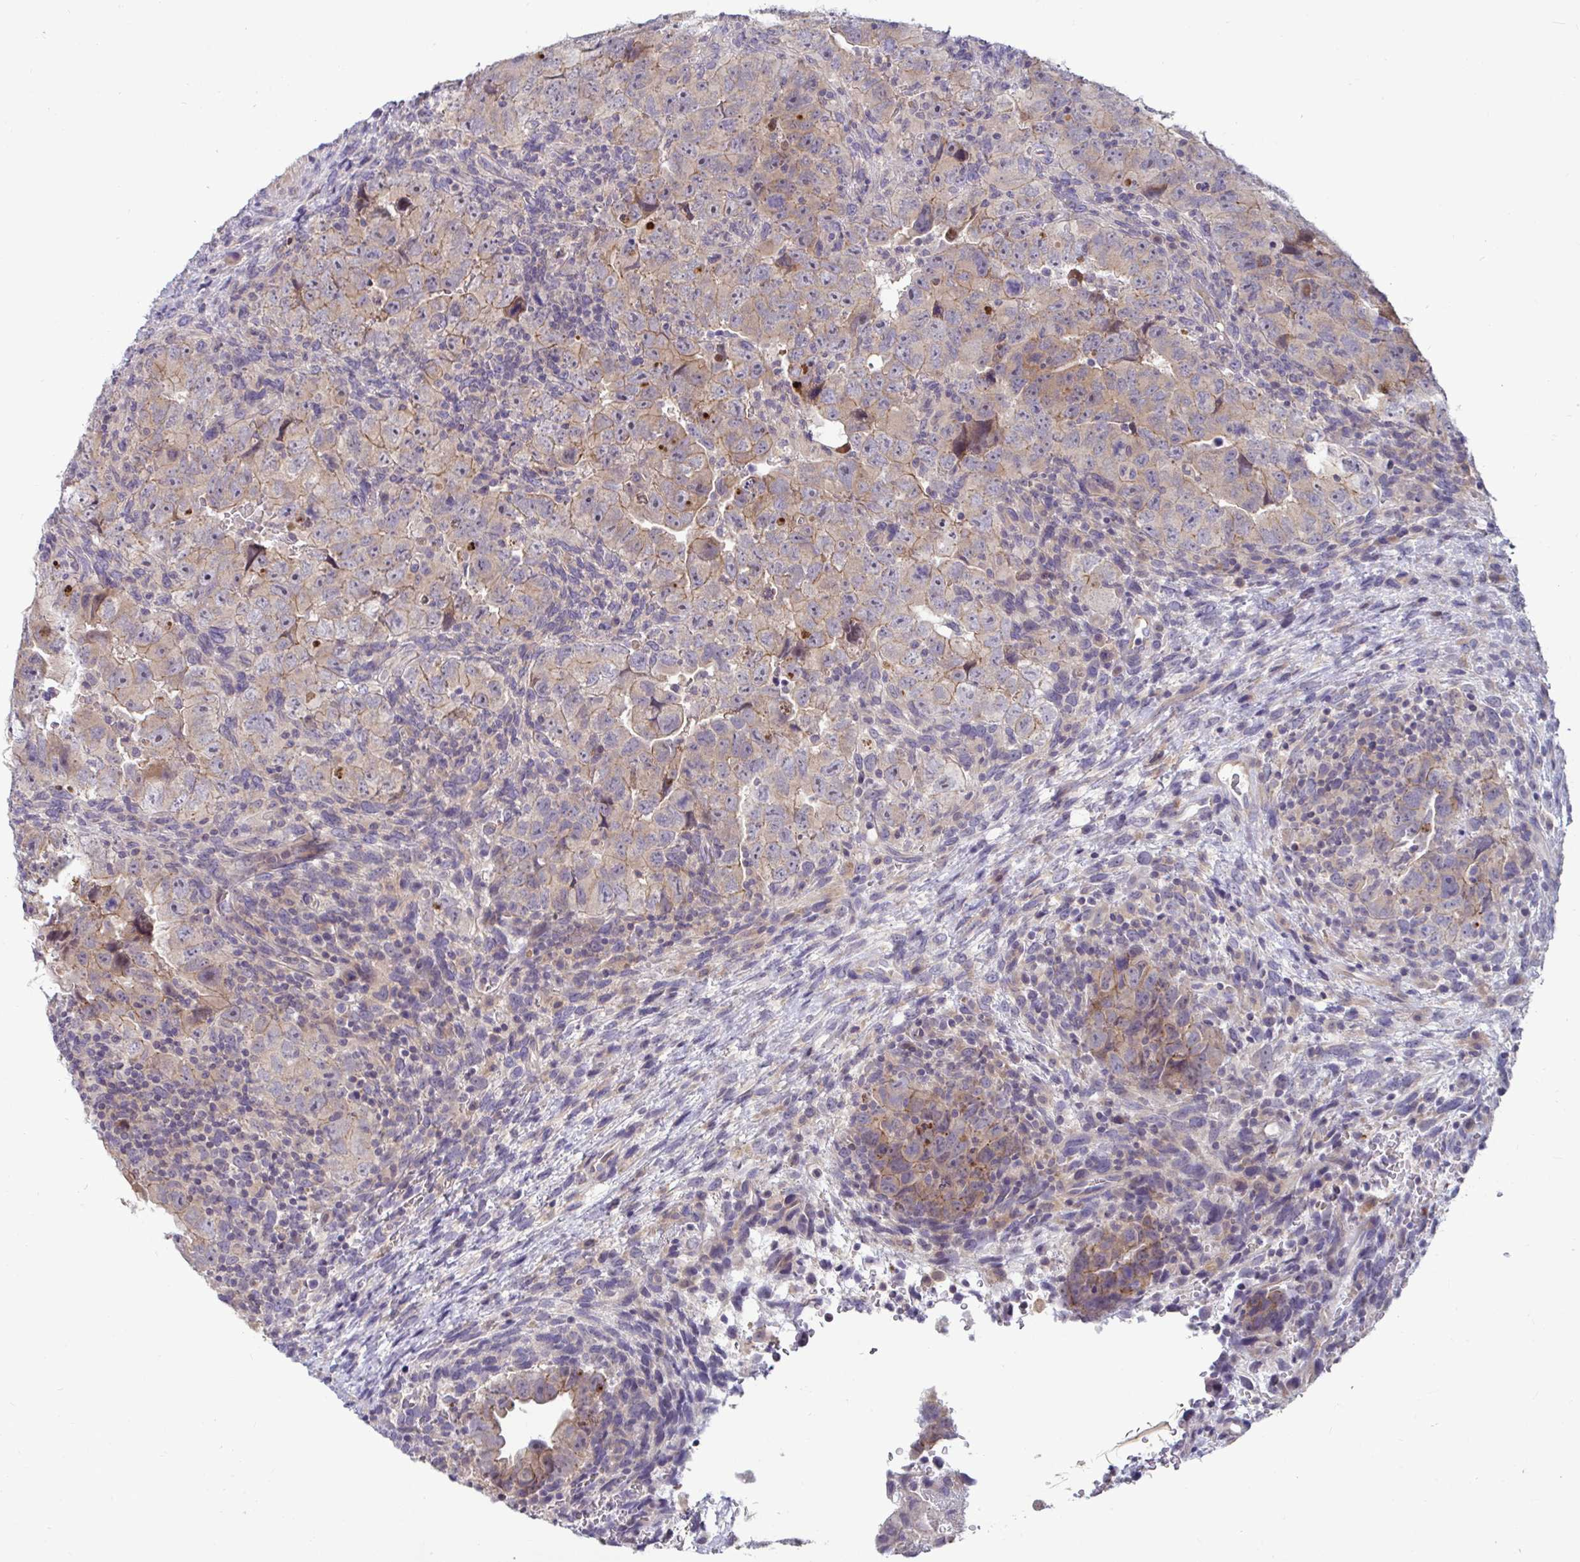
{"staining": {"intensity": "weak", "quantity": "25%-75%", "location": "cytoplasmic/membranous"}, "tissue": "testis cancer", "cell_type": "Tumor cells", "image_type": "cancer", "snomed": [{"axis": "morphology", "description": "Carcinoma, Embryonal, NOS"}, {"axis": "topography", "description": "Testis"}], "caption": "There is low levels of weak cytoplasmic/membranous positivity in tumor cells of testis cancer, as demonstrated by immunohistochemical staining (brown color).", "gene": "GSTM1", "patient": {"sex": "male", "age": 24}}